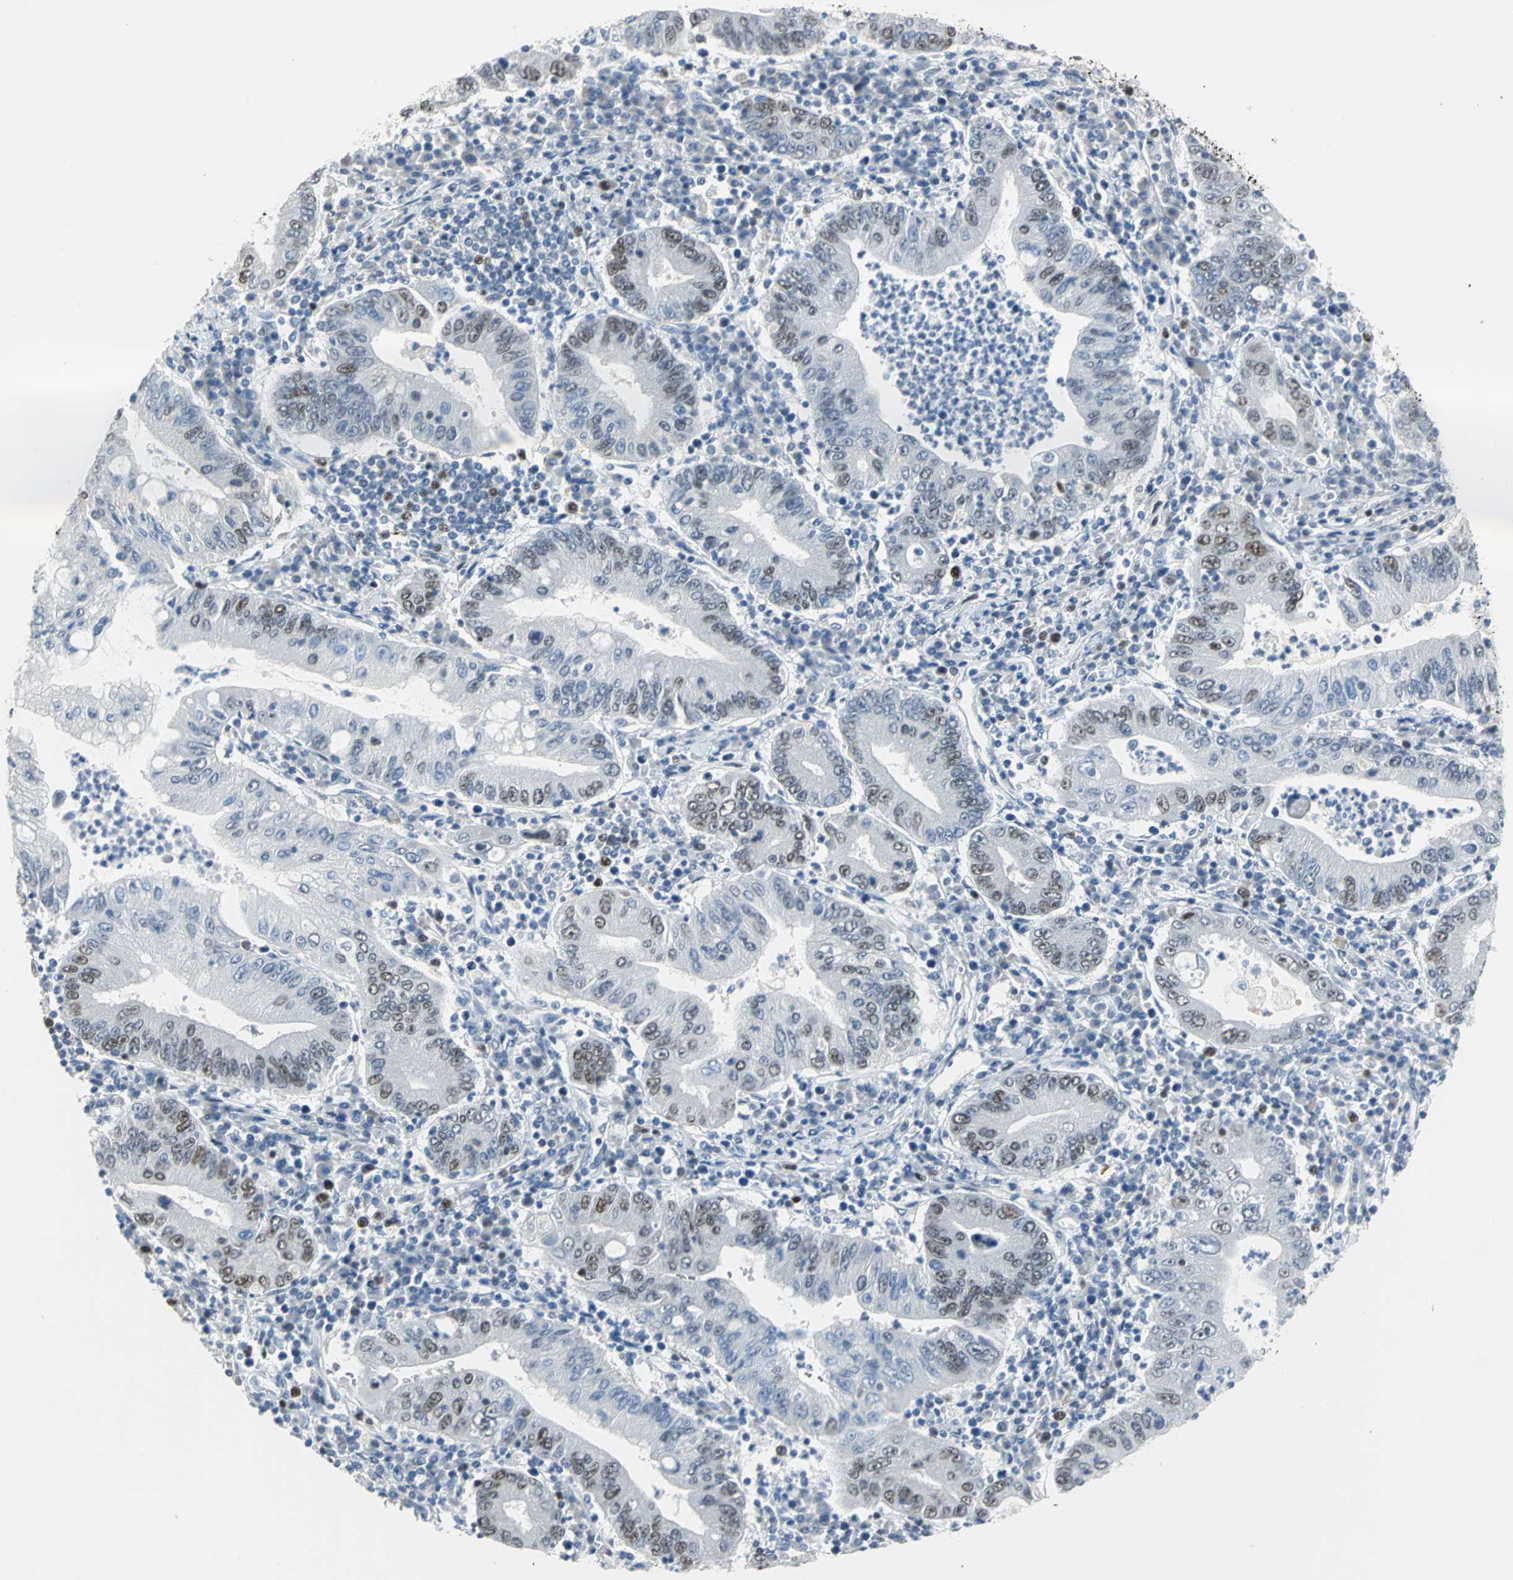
{"staining": {"intensity": "moderate", "quantity": "25%-75%", "location": "nuclear"}, "tissue": "stomach cancer", "cell_type": "Tumor cells", "image_type": "cancer", "snomed": [{"axis": "morphology", "description": "Normal tissue, NOS"}, {"axis": "morphology", "description": "Adenocarcinoma, NOS"}, {"axis": "topography", "description": "Esophagus"}, {"axis": "topography", "description": "Stomach, upper"}, {"axis": "topography", "description": "Peripheral nerve tissue"}], "caption": "Immunohistochemistry (IHC) (DAB) staining of adenocarcinoma (stomach) shows moderate nuclear protein expression in about 25%-75% of tumor cells.", "gene": "MCM3", "patient": {"sex": "male", "age": 62}}